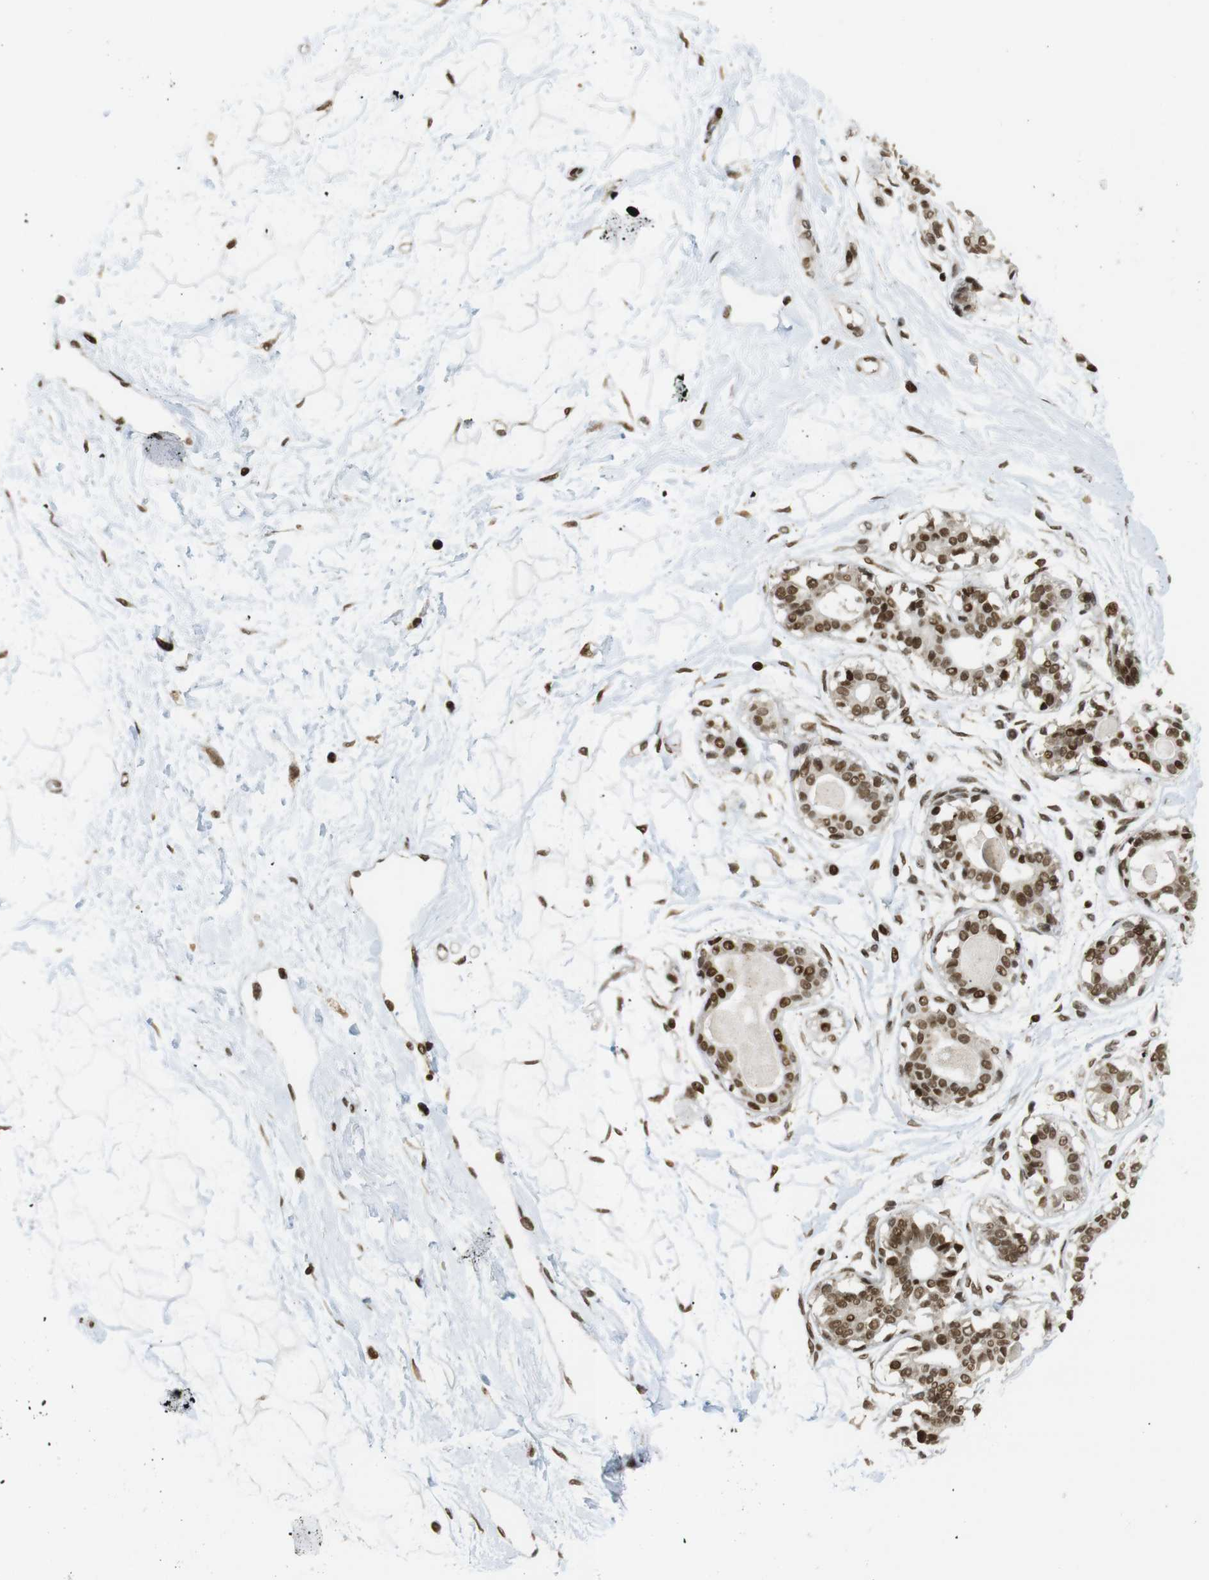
{"staining": {"intensity": "strong", "quantity": ">75%", "location": "nuclear"}, "tissue": "breast", "cell_type": "Adipocytes", "image_type": "normal", "snomed": [{"axis": "morphology", "description": "Normal tissue, NOS"}, {"axis": "topography", "description": "Breast"}], "caption": "Strong nuclear expression is present in approximately >75% of adipocytes in normal breast. (IHC, brightfield microscopy, high magnification).", "gene": "RUVBL2", "patient": {"sex": "female", "age": 45}}